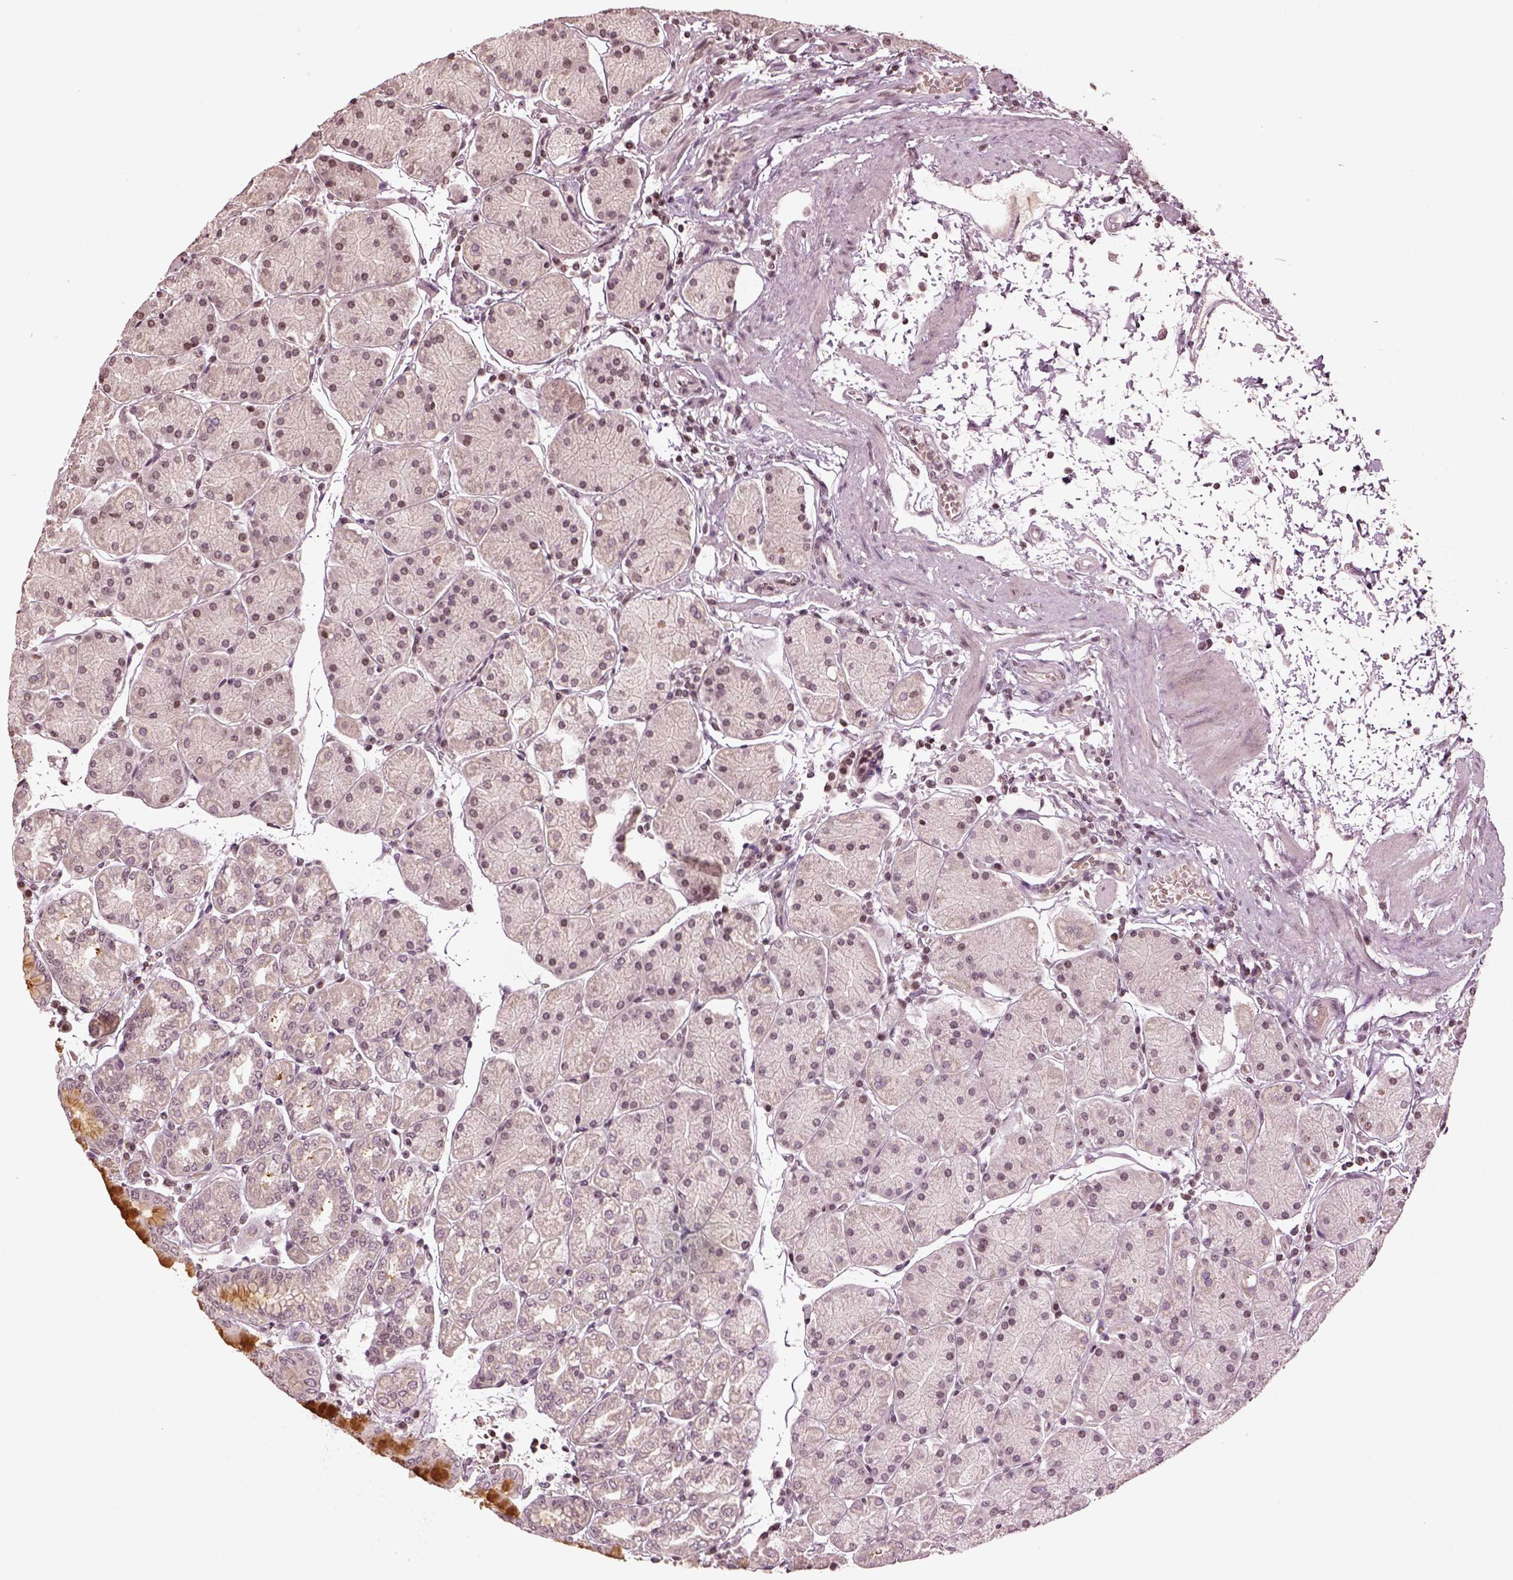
{"staining": {"intensity": "moderate", "quantity": "<25%", "location": "cytoplasmic/membranous,nuclear"}, "tissue": "stomach", "cell_type": "Glandular cells", "image_type": "normal", "snomed": [{"axis": "morphology", "description": "Normal tissue, NOS"}, {"axis": "topography", "description": "Stomach"}], "caption": "Human stomach stained with a brown dye reveals moderate cytoplasmic/membranous,nuclear positive expression in about <25% of glandular cells.", "gene": "GRM4", "patient": {"sex": "male", "age": 54}}